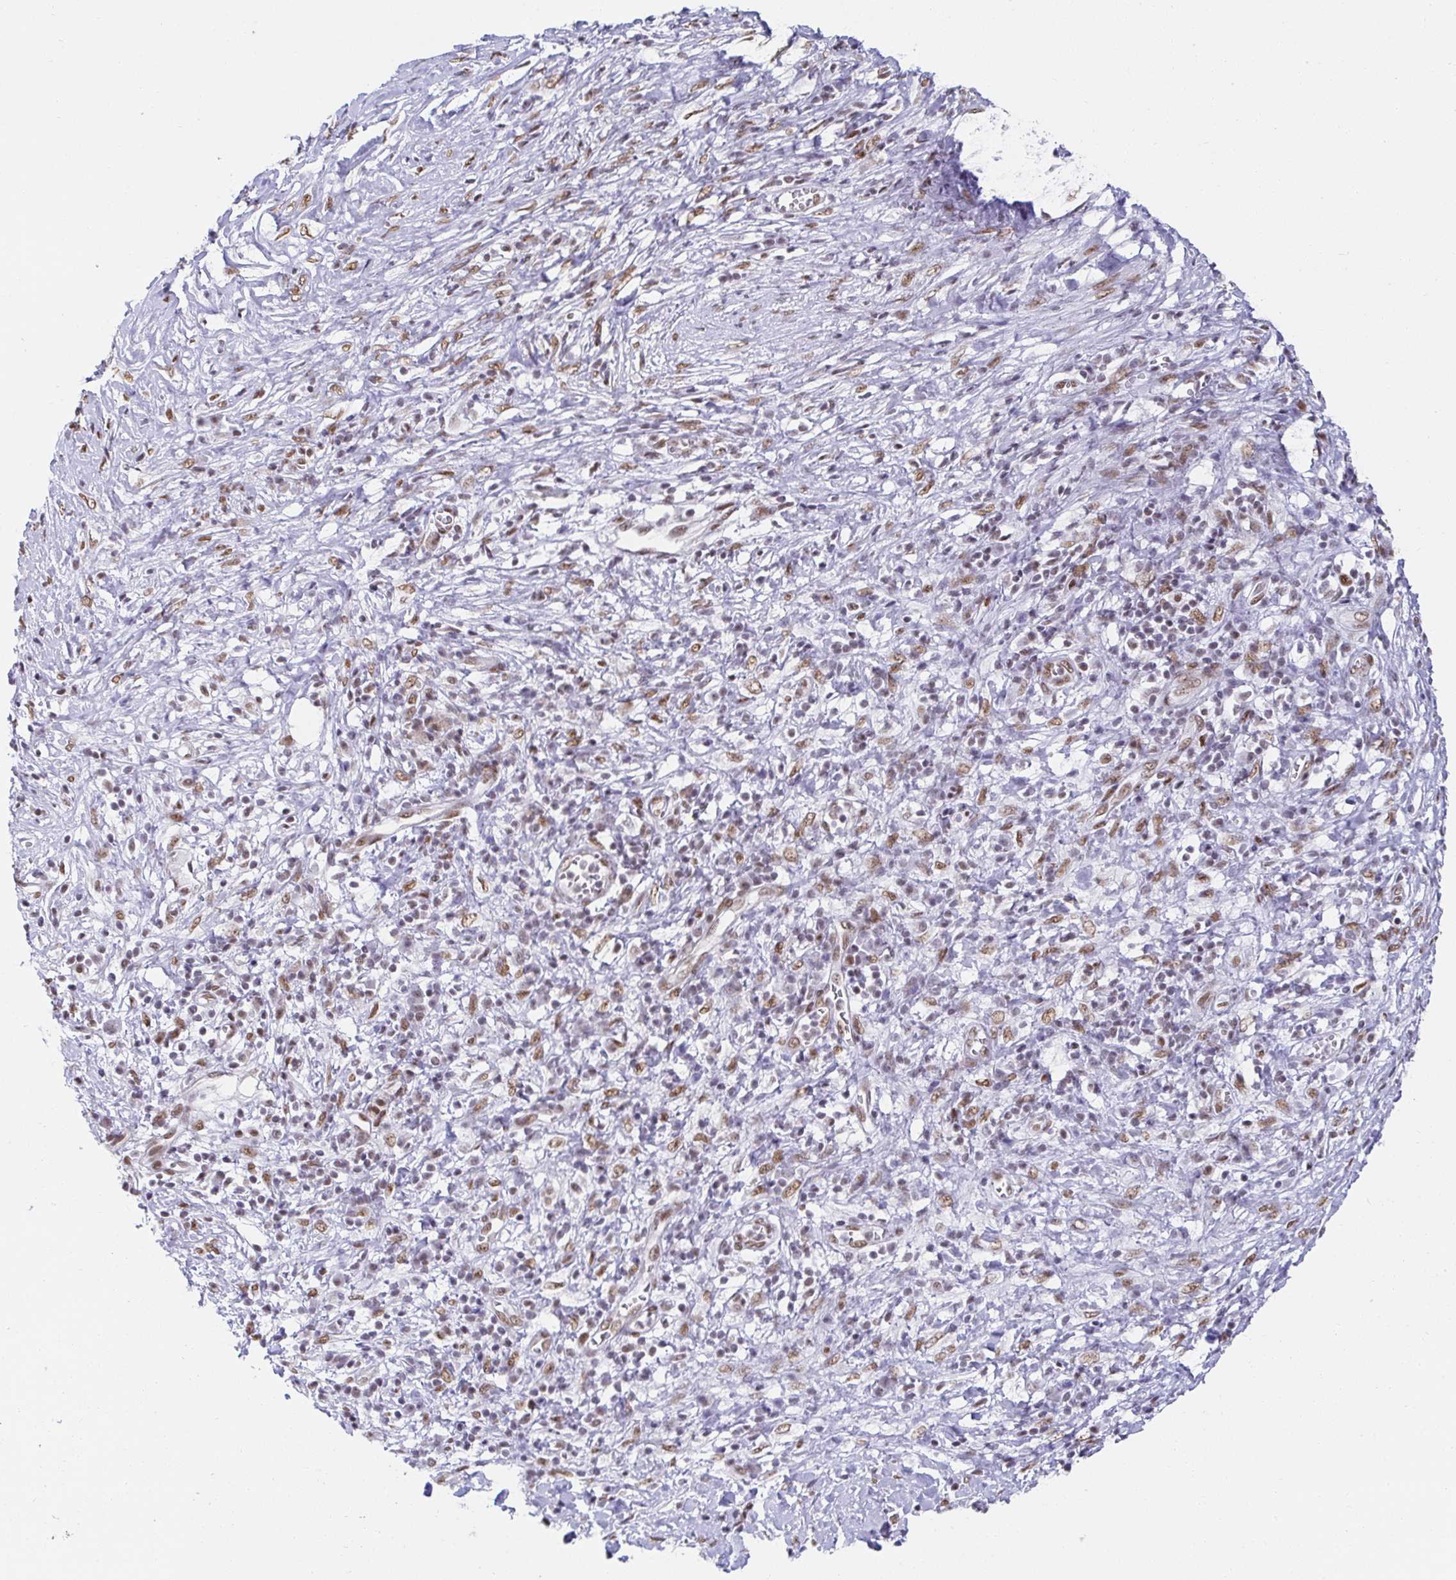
{"staining": {"intensity": "moderate", "quantity": ">75%", "location": "nuclear"}, "tissue": "pancreatic cancer", "cell_type": "Tumor cells", "image_type": "cancer", "snomed": [{"axis": "morphology", "description": "Adenocarcinoma, NOS"}, {"axis": "topography", "description": "Pancreas"}], "caption": "Immunohistochemical staining of human pancreatic adenocarcinoma shows medium levels of moderate nuclear protein positivity in approximately >75% of tumor cells.", "gene": "SLC7A10", "patient": {"sex": "male", "age": 61}}